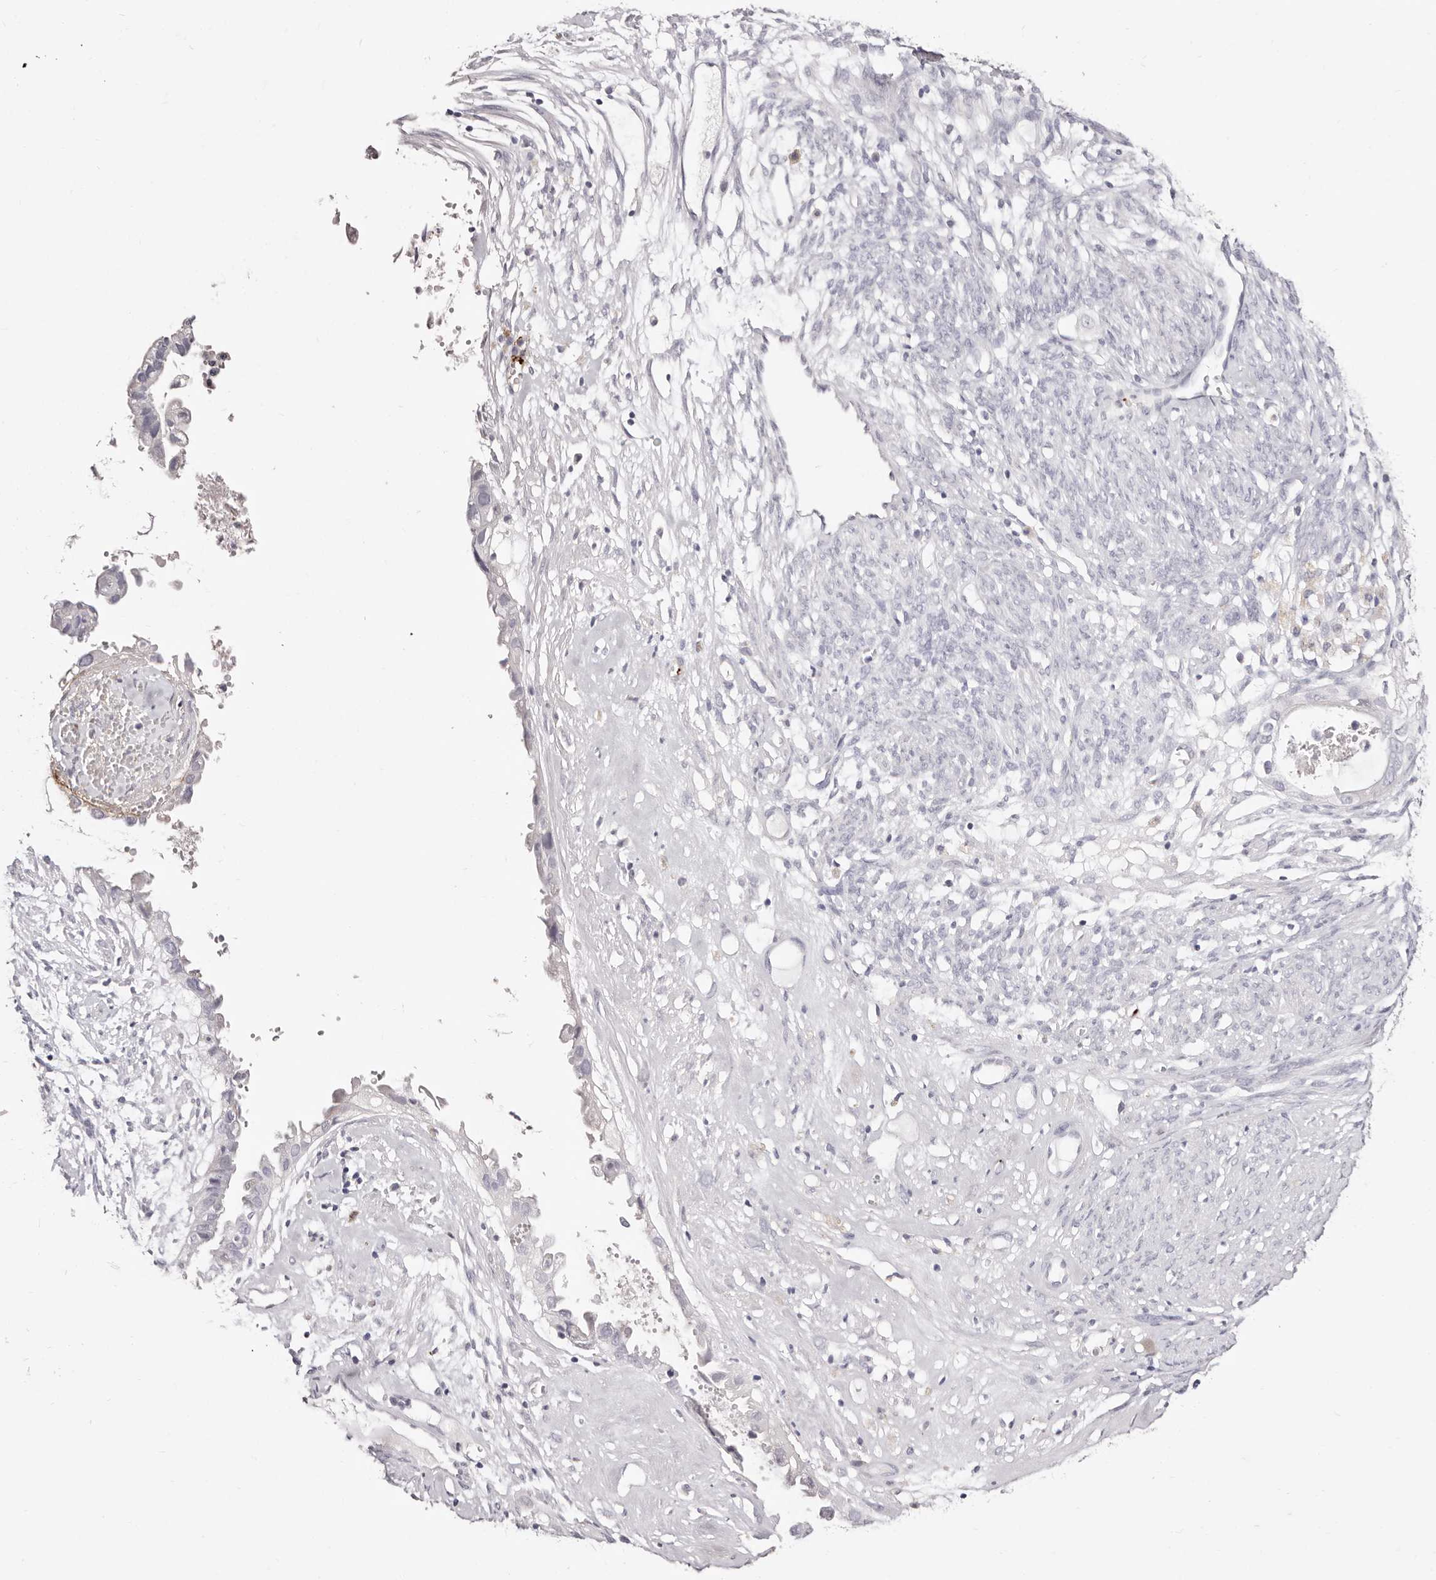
{"staining": {"intensity": "negative", "quantity": "none", "location": "none"}, "tissue": "cervical cancer", "cell_type": "Tumor cells", "image_type": "cancer", "snomed": [{"axis": "morphology", "description": "Normal tissue, NOS"}, {"axis": "morphology", "description": "Adenocarcinoma, NOS"}, {"axis": "topography", "description": "Cervix"}, {"axis": "topography", "description": "Endometrium"}], "caption": "This is a image of immunohistochemistry (IHC) staining of cervical cancer, which shows no expression in tumor cells.", "gene": "PF4", "patient": {"sex": "female", "age": 86}}